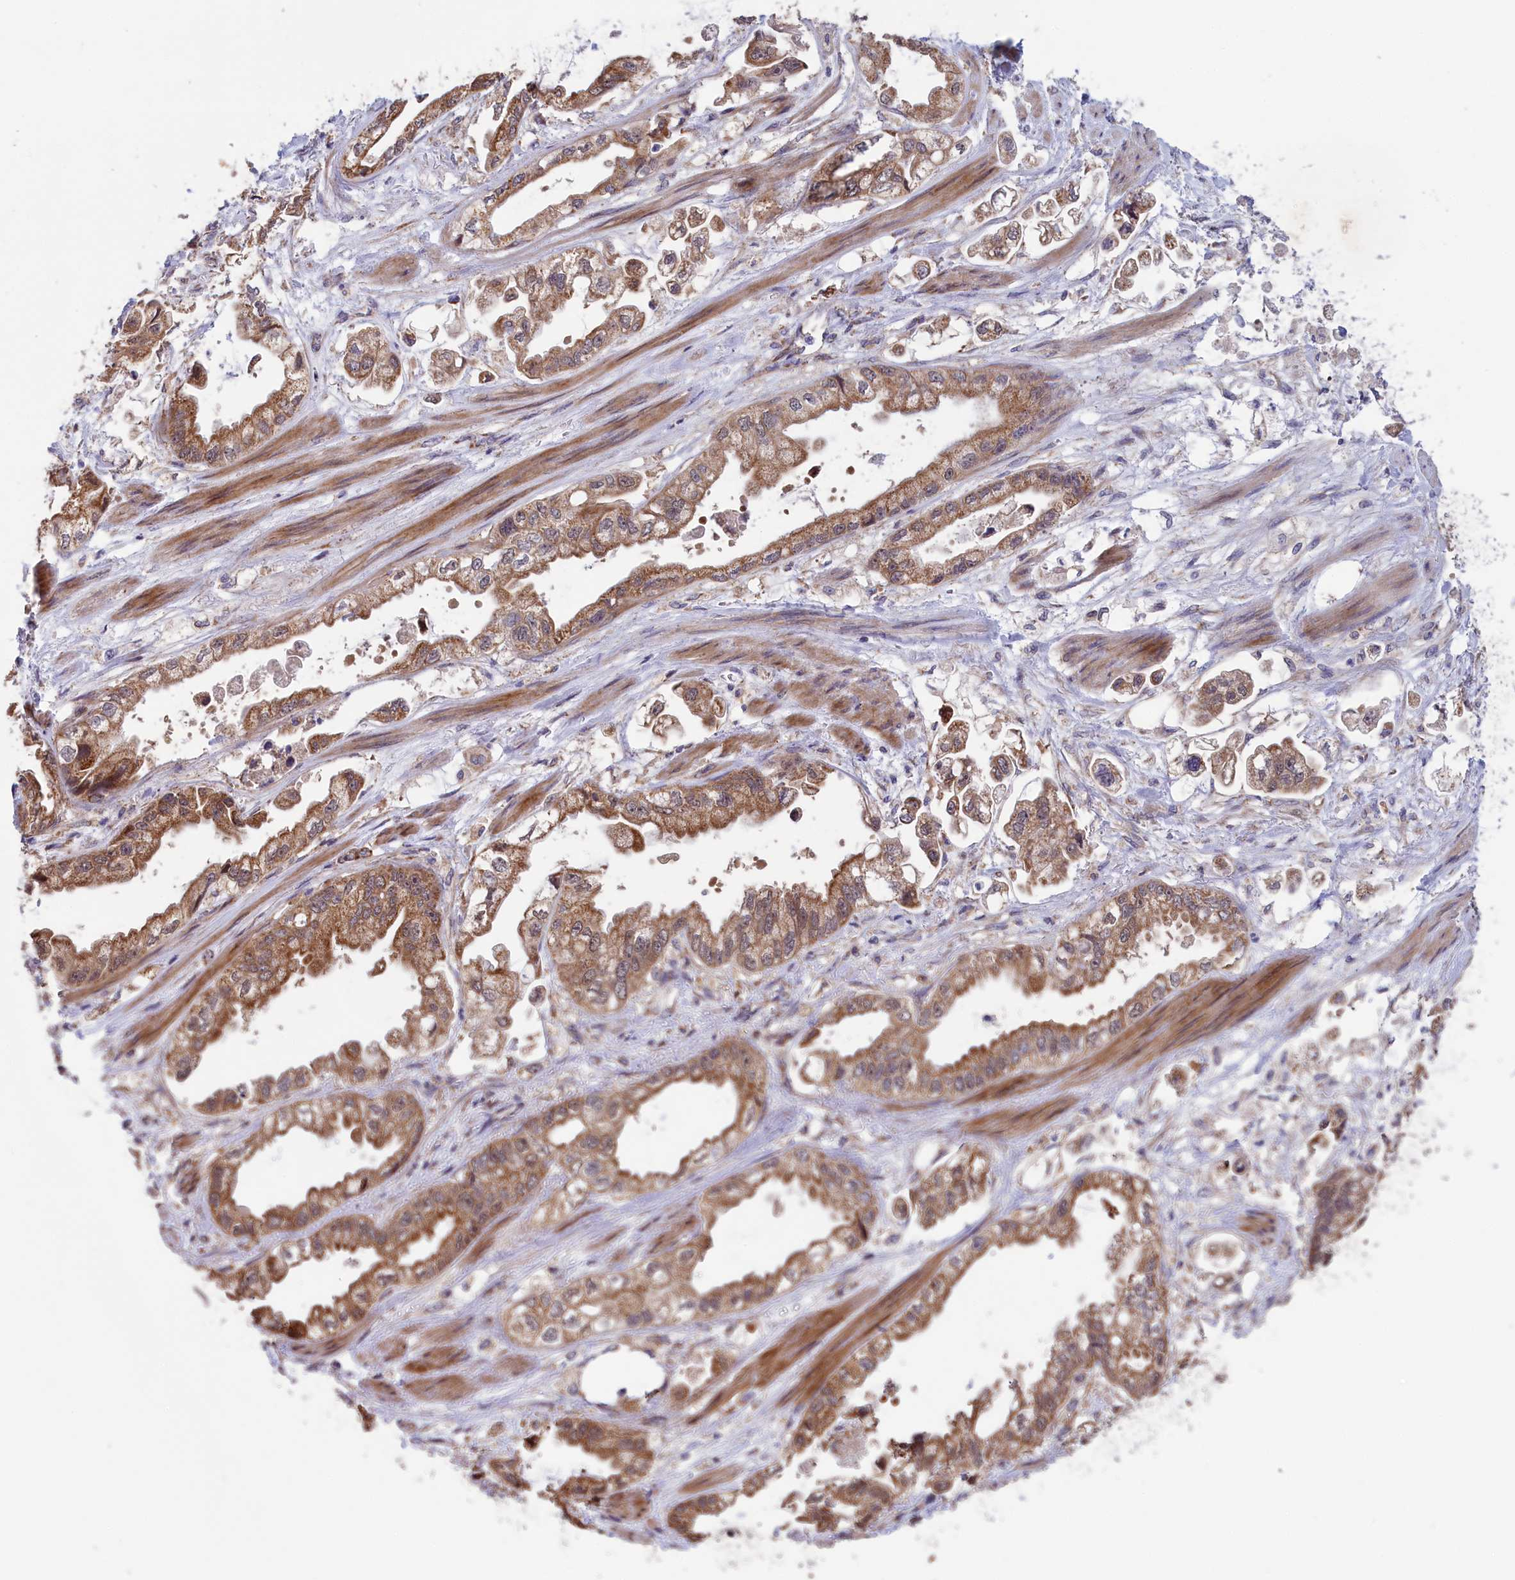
{"staining": {"intensity": "moderate", "quantity": ">75%", "location": "cytoplasmic/membranous"}, "tissue": "stomach cancer", "cell_type": "Tumor cells", "image_type": "cancer", "snomed": [{"axis": "morphology", "description": "Adenocarcinoma, NOS"}, {"axis": "topography", "description": "Stomach"}], "caption": "This is an image of immunohistochemistry (IHC) staining of stomach cancer, which shows moderate positivity in the cytoplasmic/membranous of tumor cells.", "gene": "TIMM44", "patient": {"sex": "male", "age": 62}}